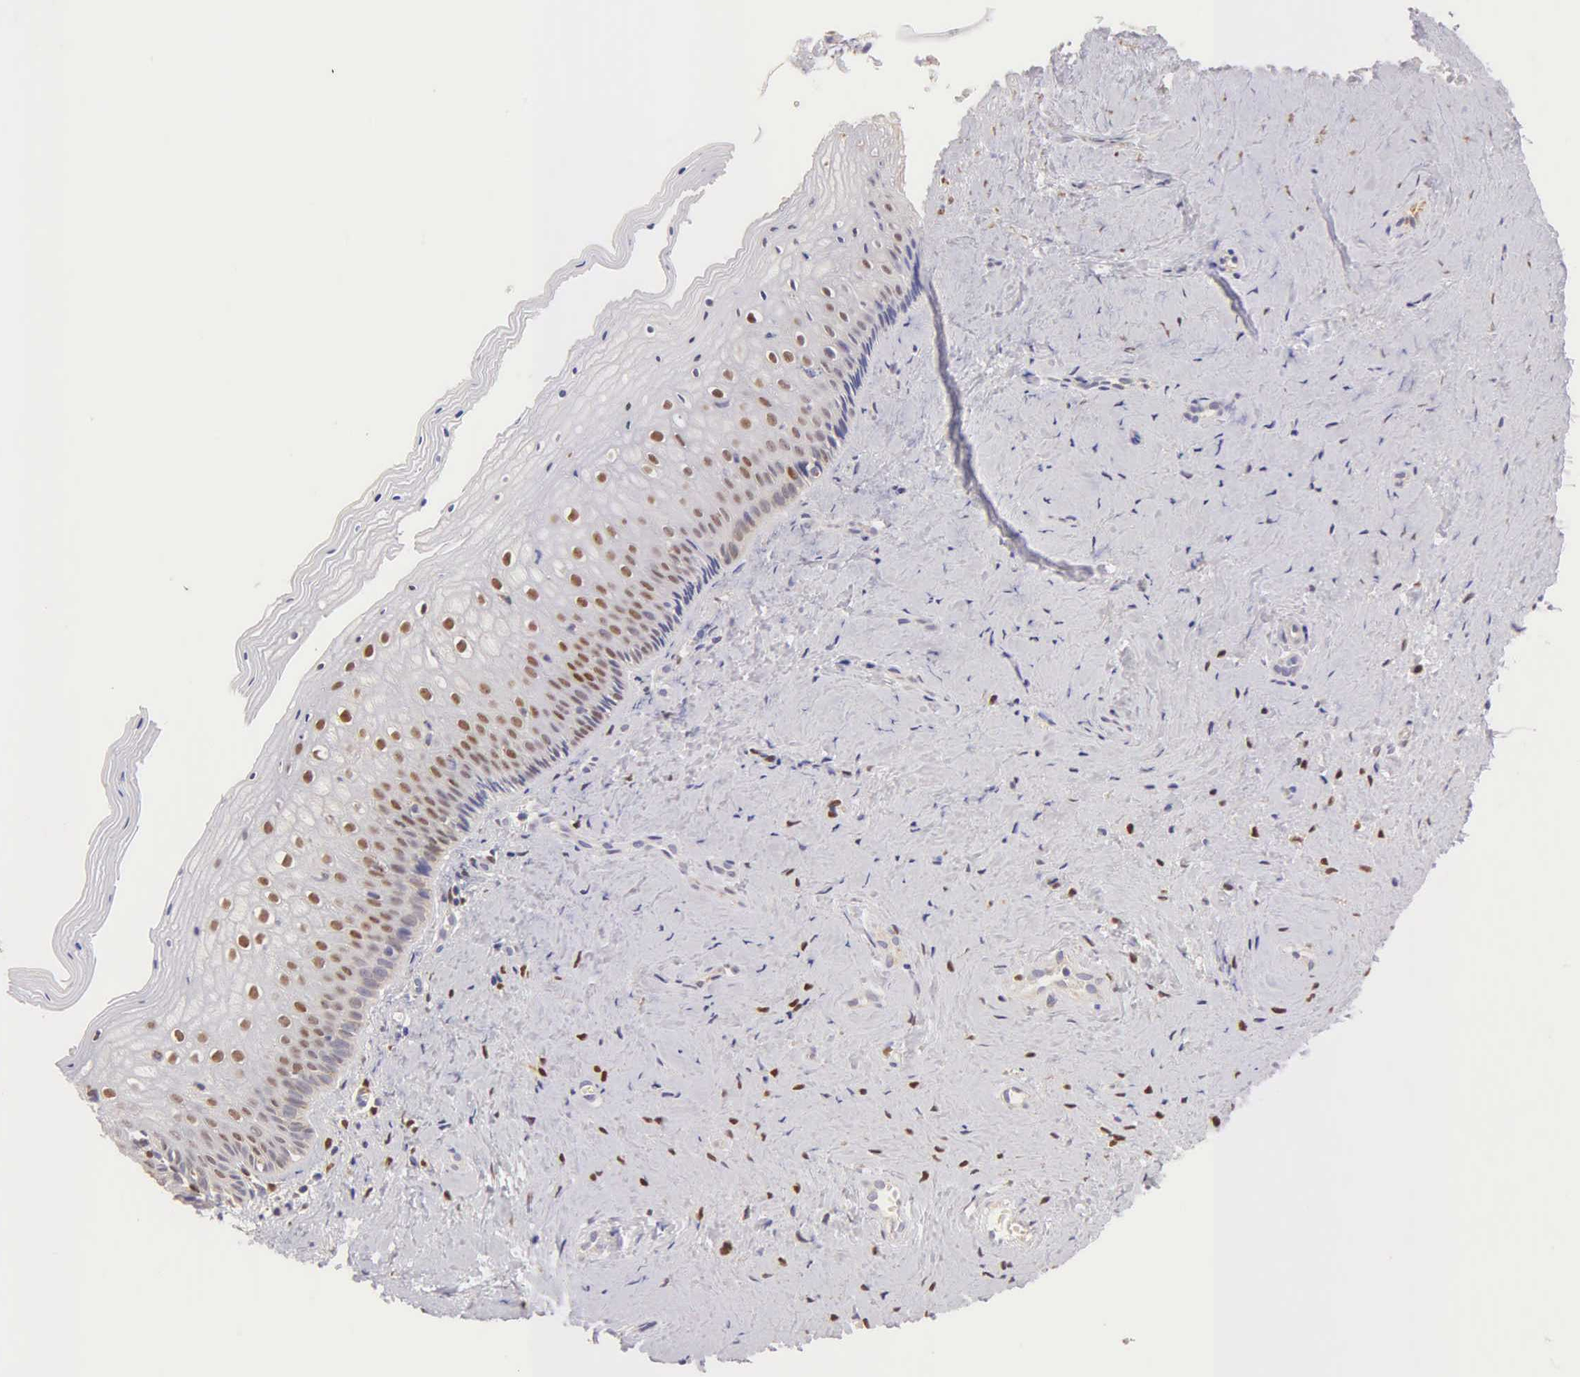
{"staining": {"intensity": "moderate", "quantity": "25%-75%", "location": "nuclear"}, "tissue": "vagina", "cell_type": "Squamous epithelial cells", "image_type": "normal", "snomed": [{"axis": "morphology", "description": "Normal tissue, NOS"}, {"axis": "topography", "description": "Vagina"}], "caption": "Immunohistochemical staining of benign vagina demonstrates 25%-75% levels of moderate nuclear protein staining in approximately 25%-75% of squamous epithelial cells.", "gene": "ESR1", "patient": {"sex": "female", "age": 46}}